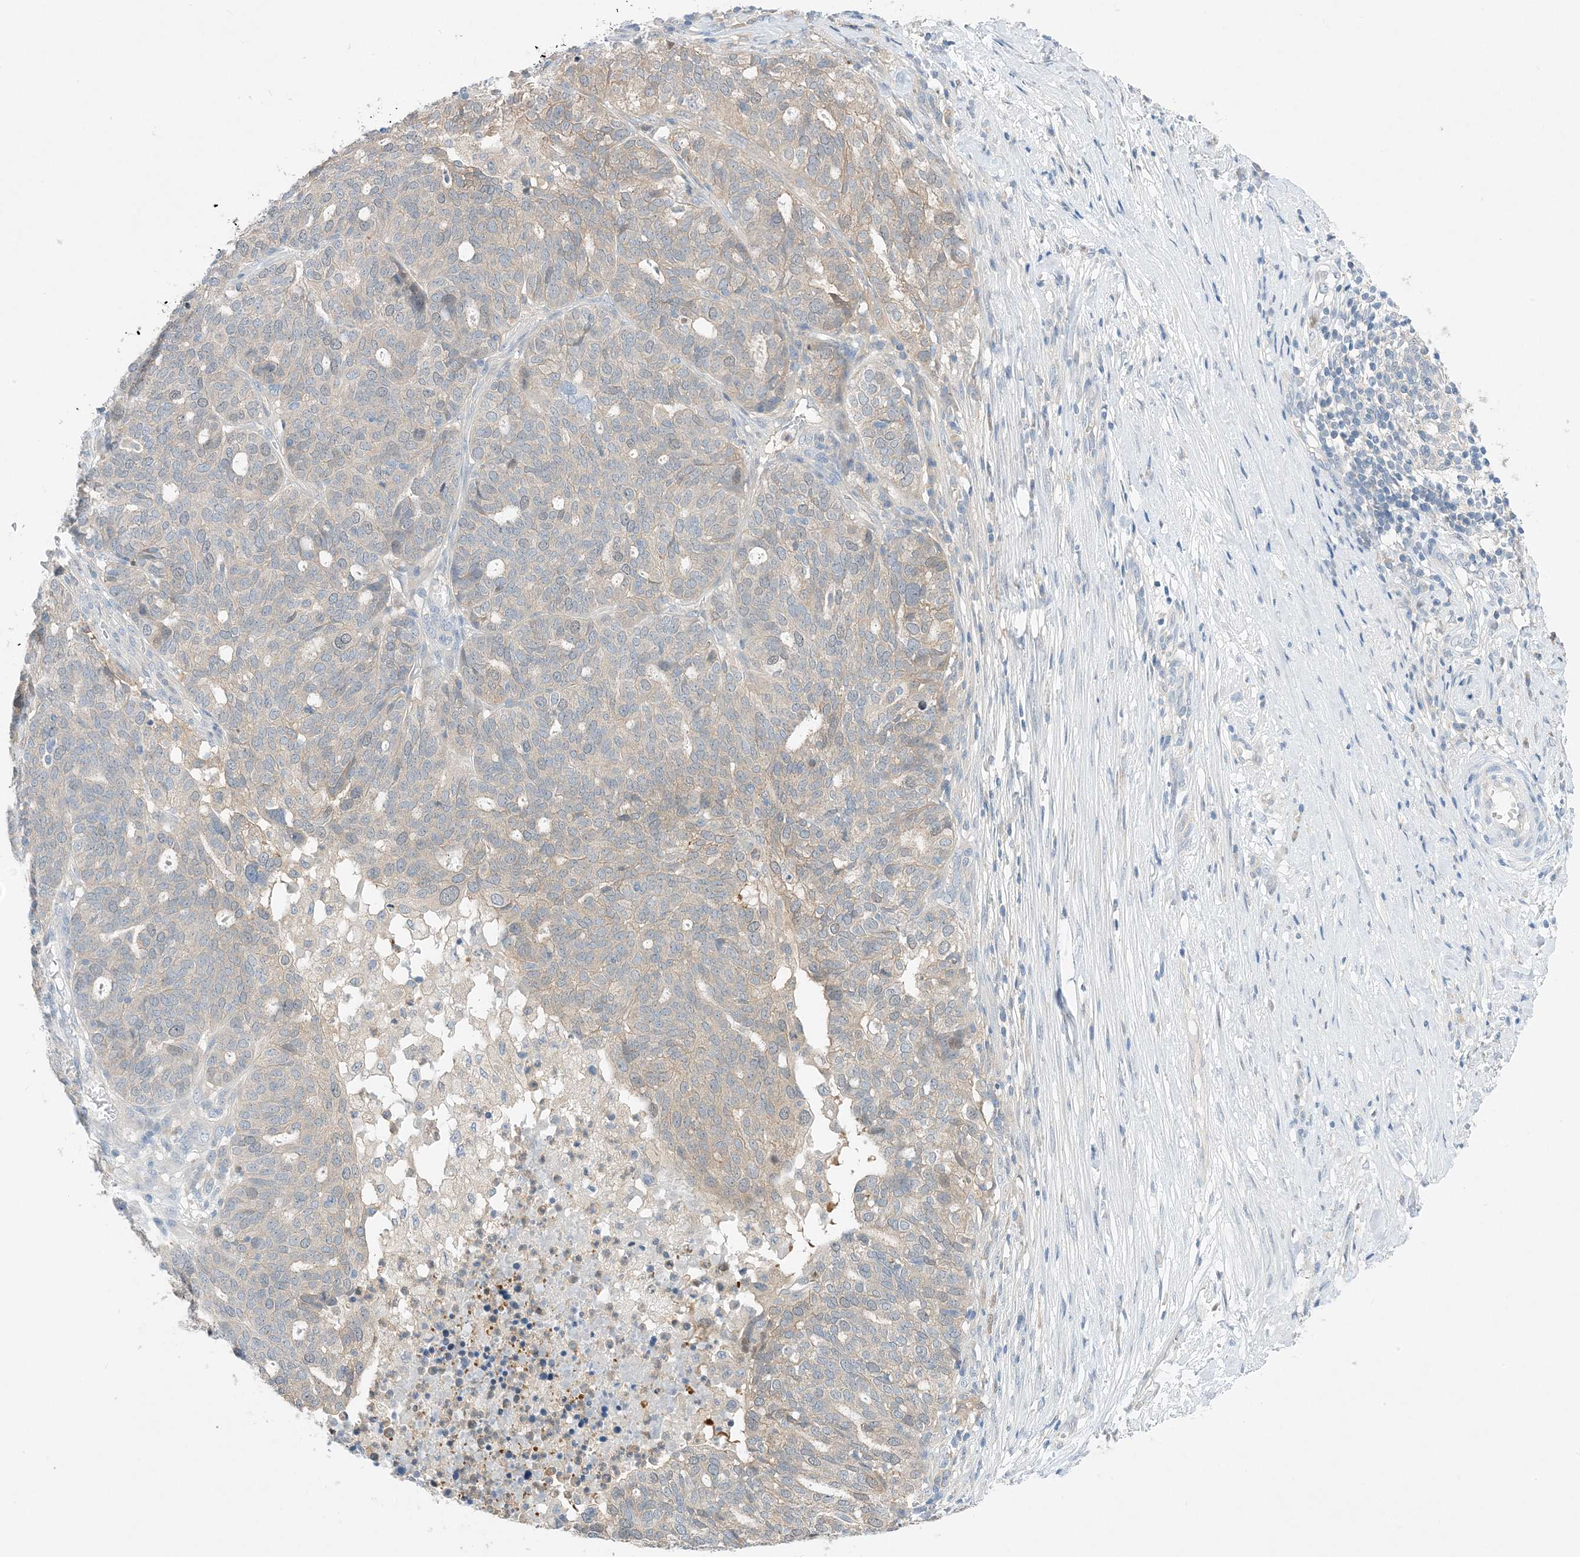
{"staining": {"intensity": "weak", "quantity": "<25%", "location": "cytoplasmic/membranous"}, "tissue": "ovarian cancer", "cell_type": "Tumor cells", "image_type": "cancer", "snomed": [{"axis": "morphology", "description": "Cystadenocarcinoma, serous, NOS"}, {"axis": "topography", "description": "Ovary"}], "caption": "Immunohistochemical staining of human ovarian cancer displays no significant positivity in tumor cells.", "gene": "KIFBP", "patient": {"sex": "female", "age": 59}}